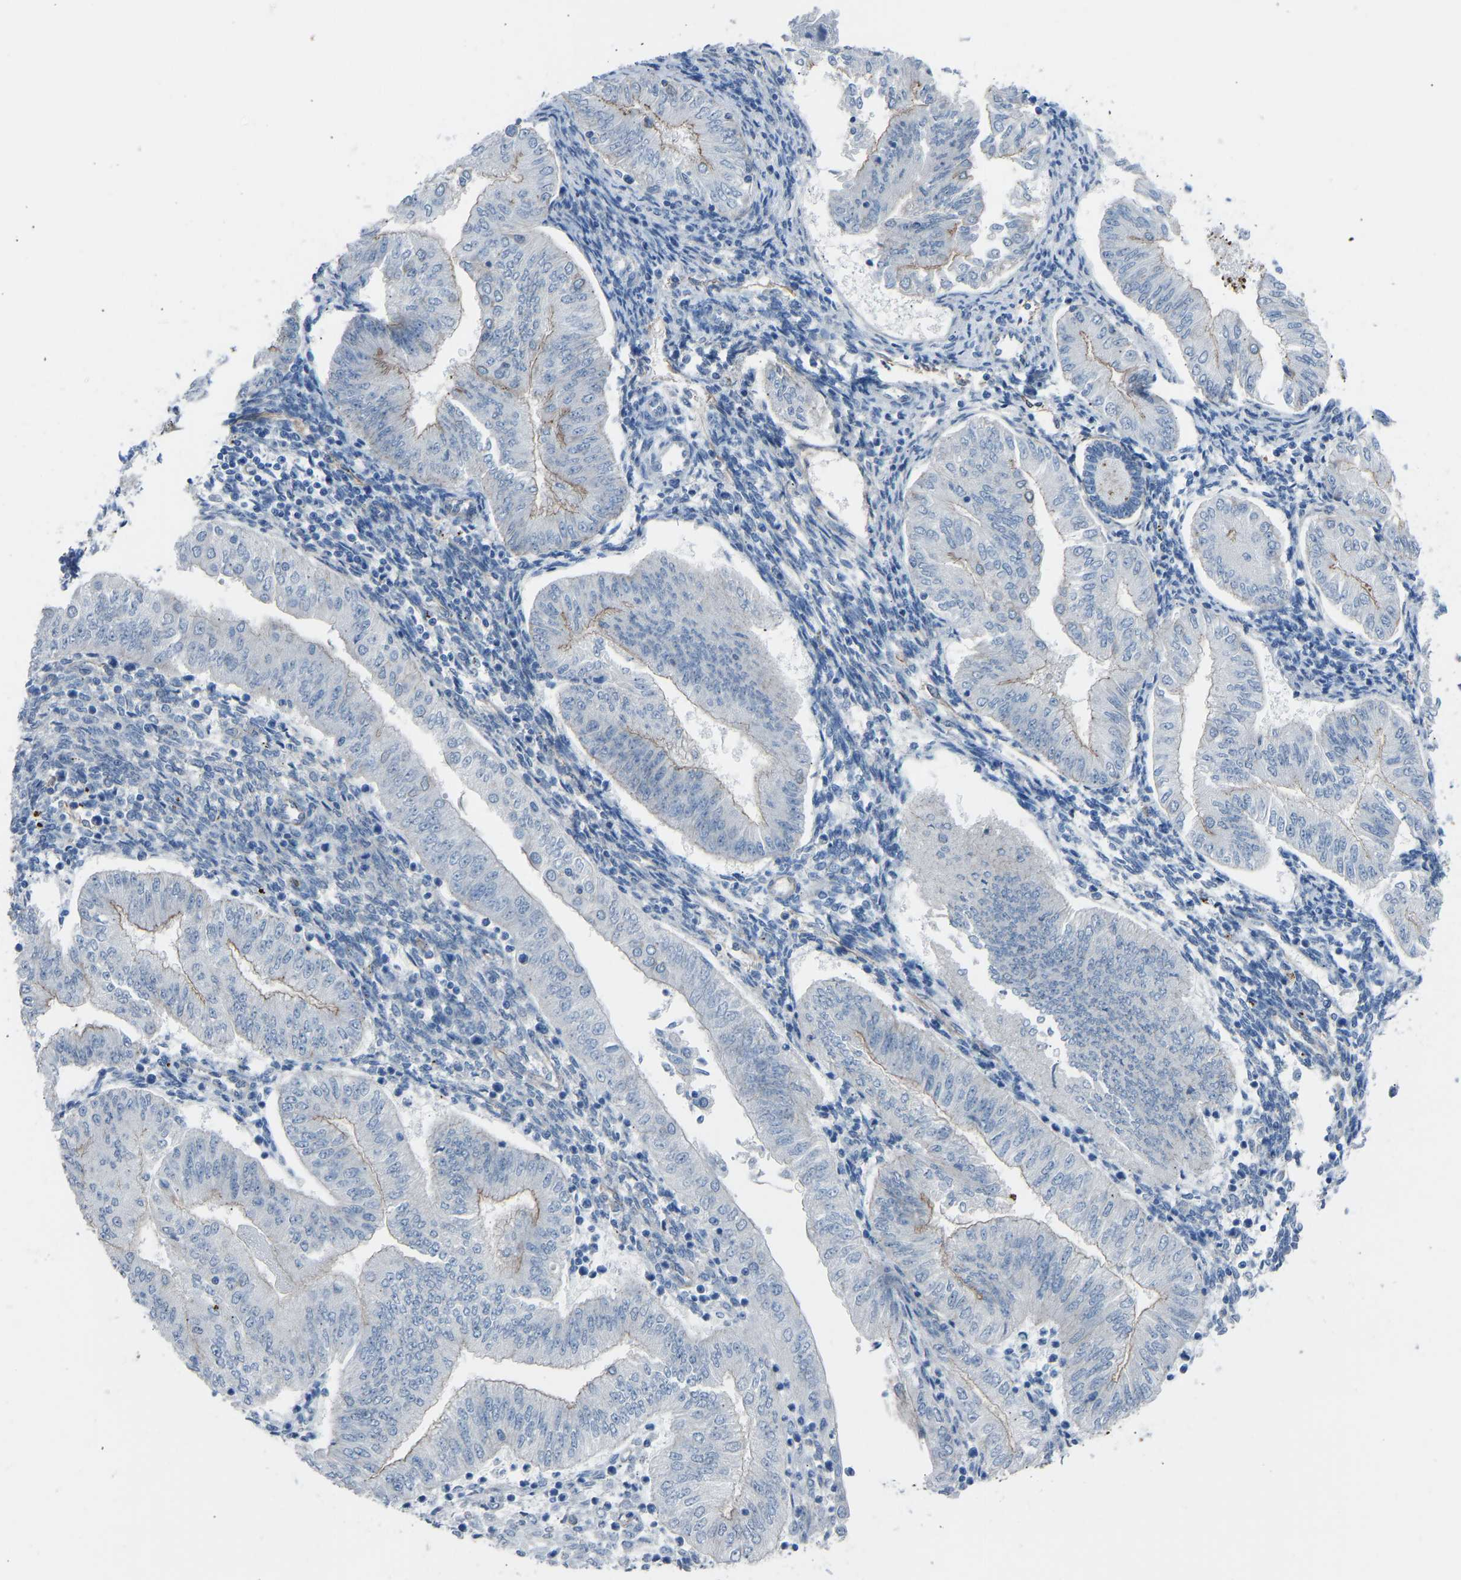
{"staining": {"intensity": "weak", "quantity": "25%-75%", "location": "cytoplasmic/membranous"}, "tissue": "endometrial cancer", "cell_type": "Tumor cells", "image_type": "cancer", "snomed": [{"axis": "morphology", "description": "Normal tissue, NOS"}, {"axis": "morphology", "description": "Adenocarcinoma, NOS"}, {"axis": "topography", "description": "Endometrium"}], "caption": "Tumor cells show low levels of weak cytoplasmic/membranous positivity in approximately 25%-75% of cells in human endometrial cancer (adenocarcinoma).", "gene": "MYH10", "patient": {"sex": "female", "age": 53}}